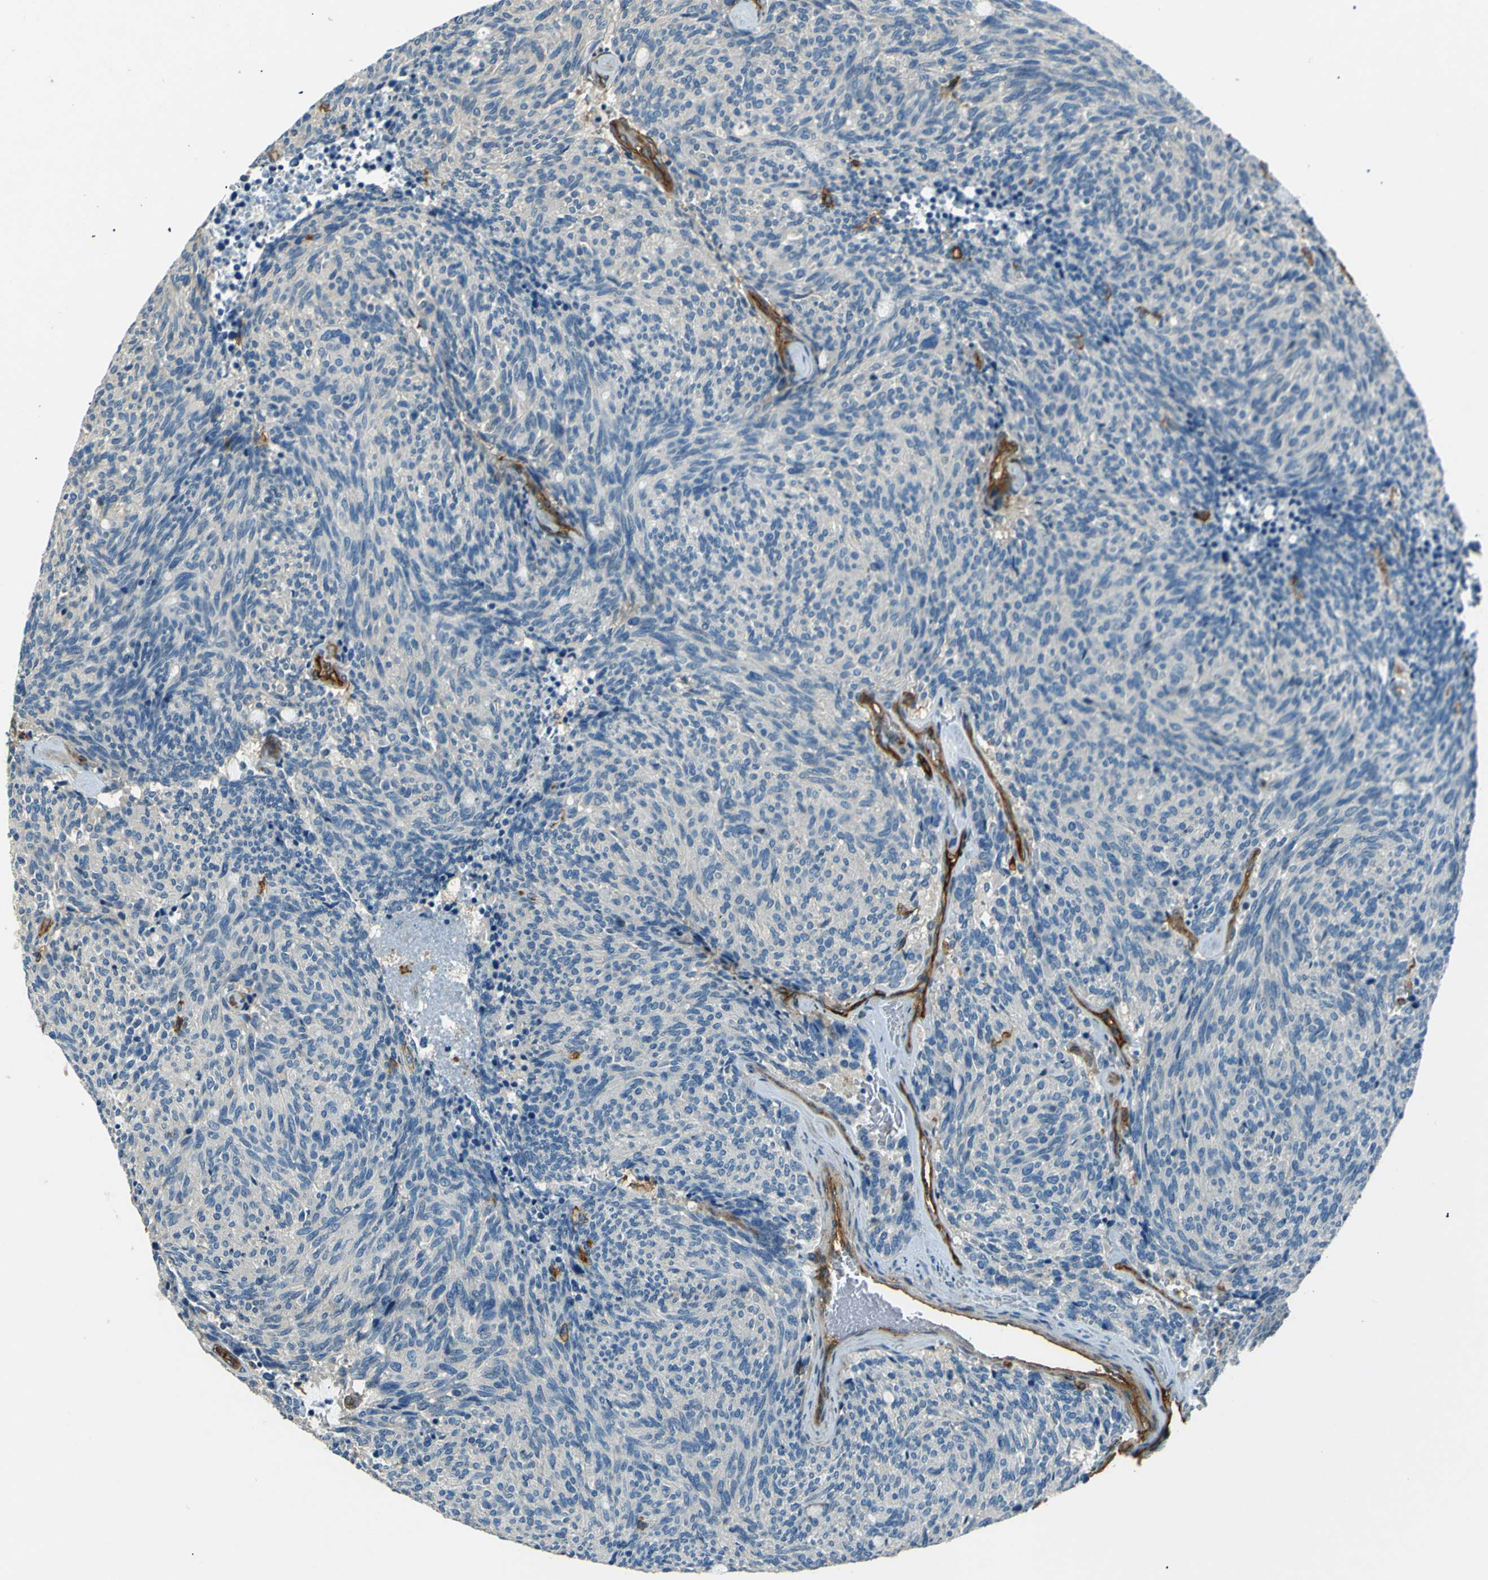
{"staining": {"intensity": "negative", "quantity": "none", "location": "none"}, "tissue": "carcinoid", "cell_type": "Tumor cells", "image_type": "cancer", "snomed": [{"axis": "morphology", "description": "Carcinoid, malignant, NOS"}, {"axis": "topography", "description": "Pancreas"}], "caption": "The IHC micrograph has no significant positivity in tumor cells of malignant carcinoid tissue.", "gene": "ENTPD1", "patient": {"sex": "female", "age": 54}}